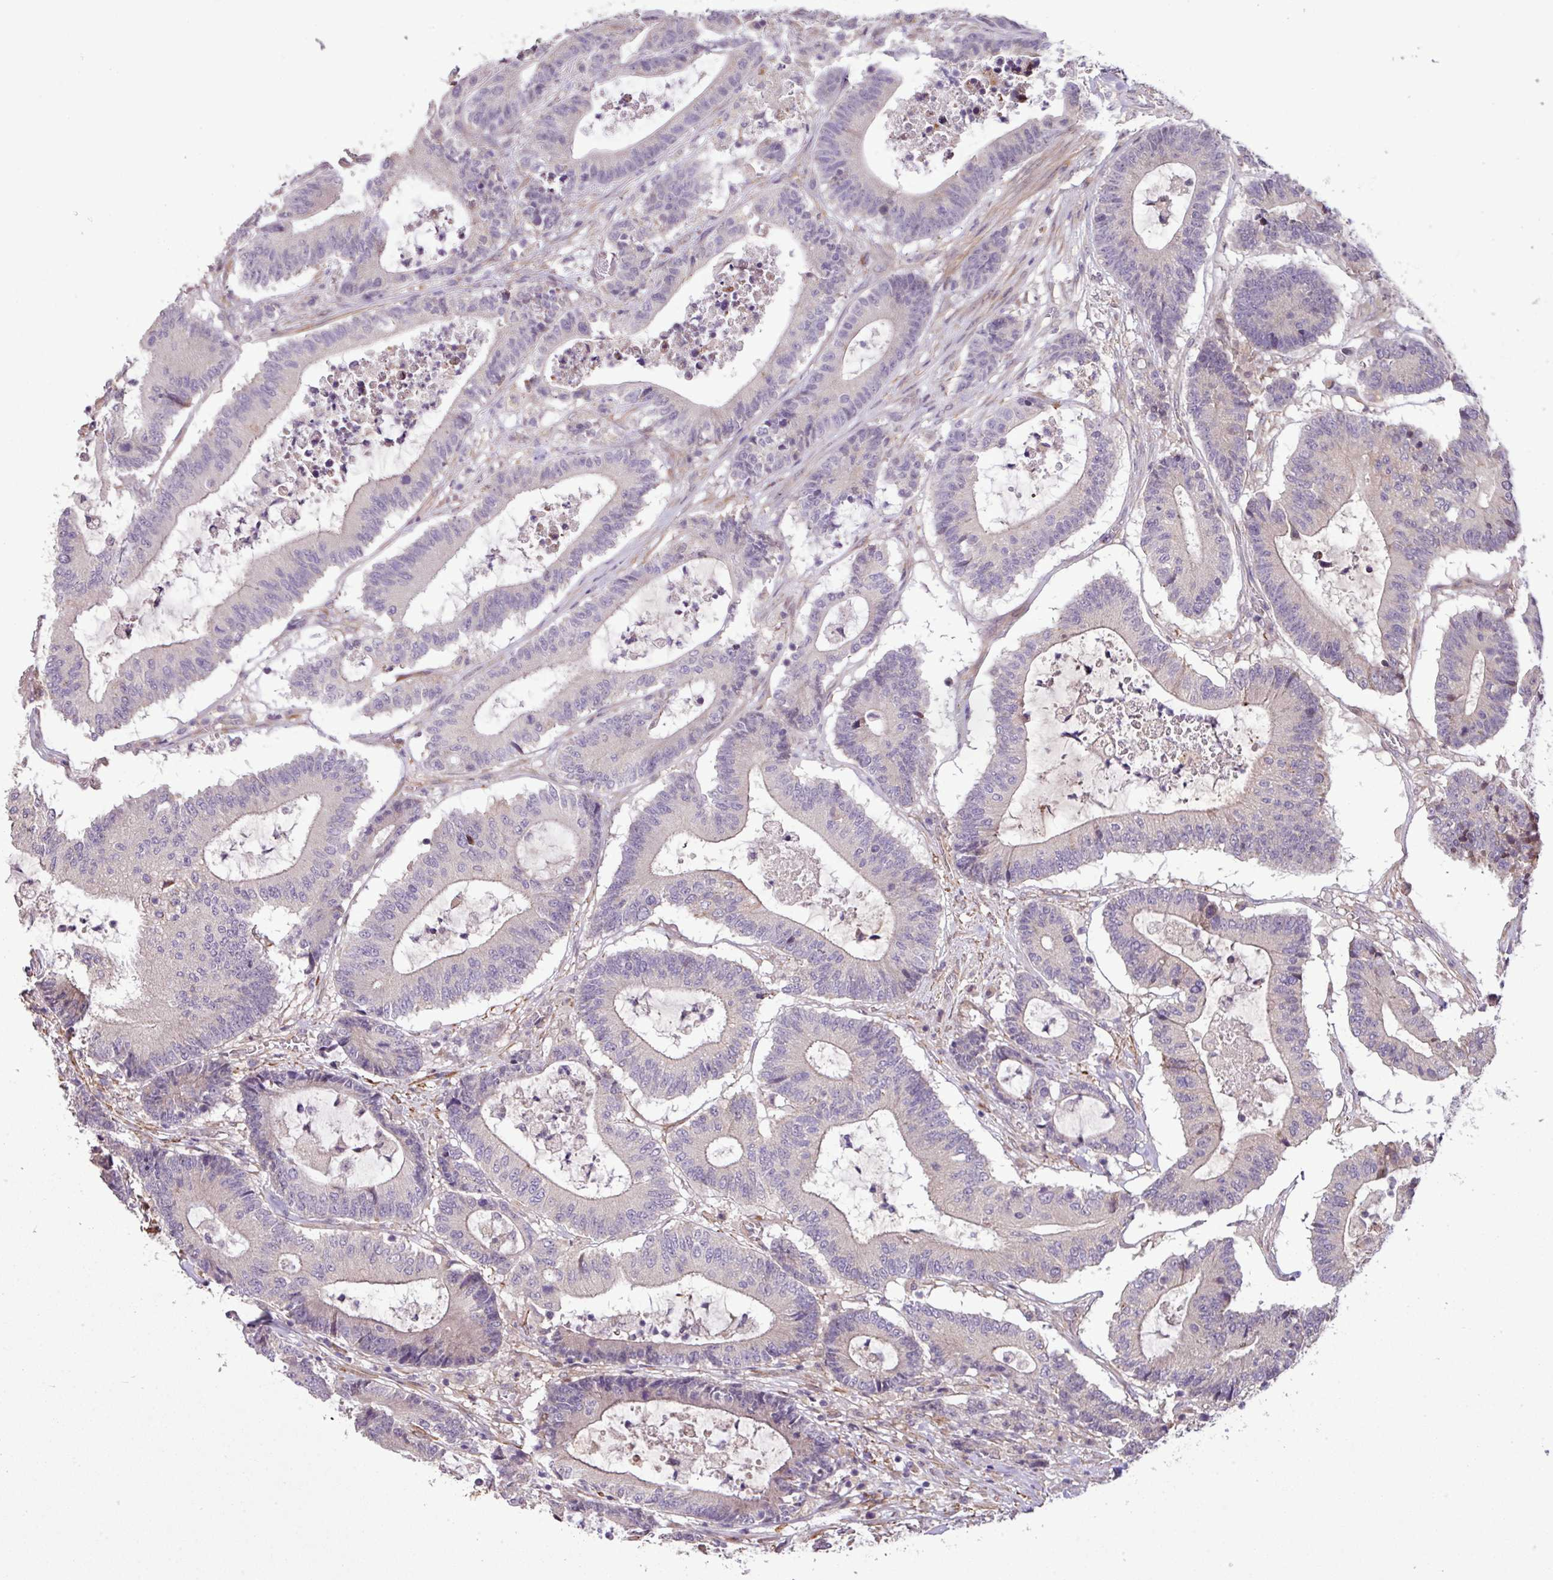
{"staining": {"intensity": "weak", "quantity": "<25%", "location": "cytoplasmic/membranous"}, "tissue": "colorectal cancer", "cell_type": "Tumor cells", "image_type": "cancer", "snomed": [{"axis": "morphology", "description": "Adenocarcinoma, NOS"}, {"axis": "topography", "description": "Colon"}], "caption": "Immunohistochemistry photomicrograph of human colorectal cancer stained for a protein (brown), which exhibits no expression in tumor cells. (Immunohistochemistry, brightfield microscopy, high magnification).", "gene": "XIAP", "patient": {"sex": "female", "age": 84}}